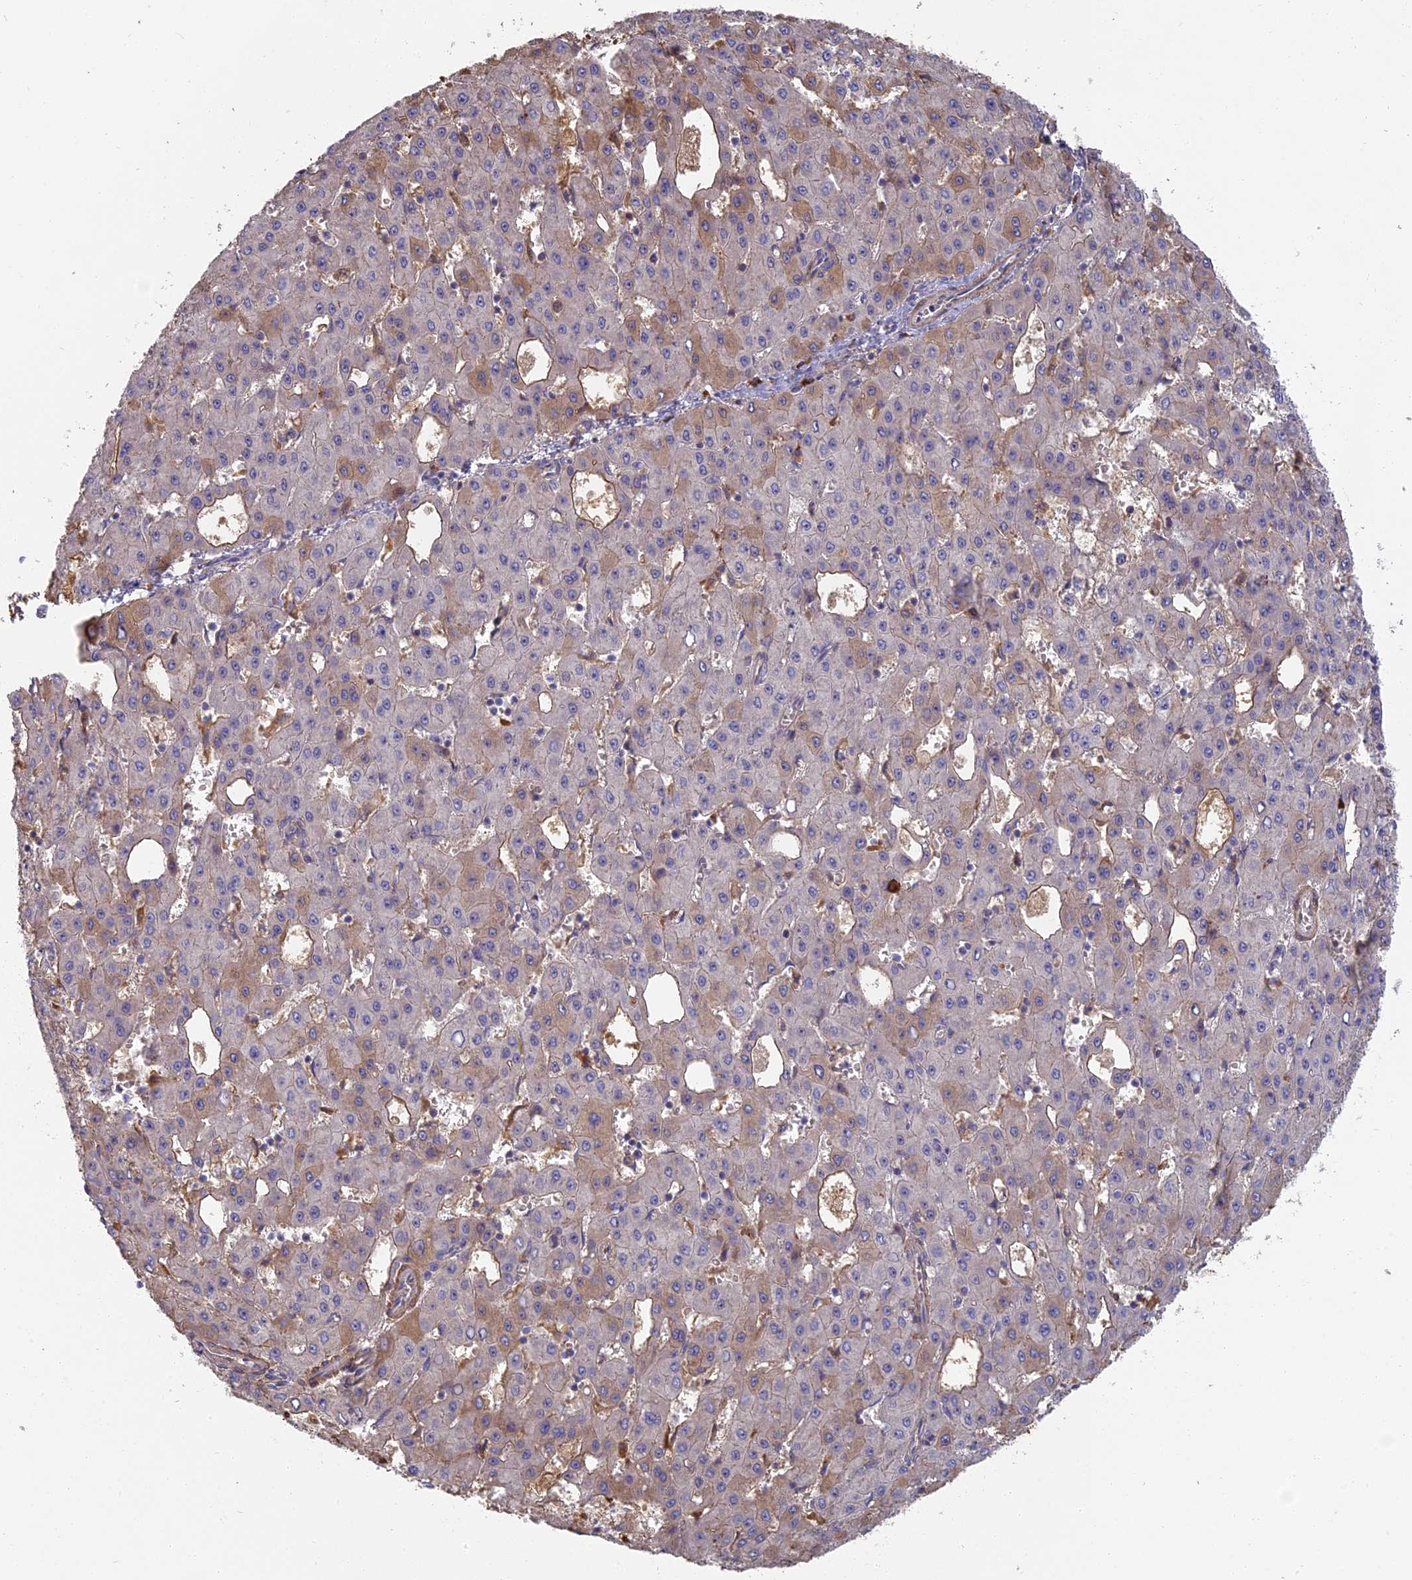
{"staining": {"intensity": "strong", "quantity": "<25%", "location": "cytoplasmic/membranous"}, "tissue": "liver cancer", "cell_type": "Tumor cells", "image_type": "cancer", "snomed": [{"axis": "morphology", "description": "Carcinoma, Hepatocellular, NOS"}, {"axis": "topography", "description": "Liver"}], "caption": "Immunohistochemistry staining of liver cancer, which demonstrates medium levels of strong cytoplasmic/membranous expression in about <25% of tumor cells indicating strong cytoplasmic/membranous protein expression. The staining was performed using DAB (3,3'-diaminobenzidine) (brown) for protein detection and nuclei were counterstained in hematoxylin (blue).", "gene": "ERMAP", "patient": {"sex": "male", "age": 47}}